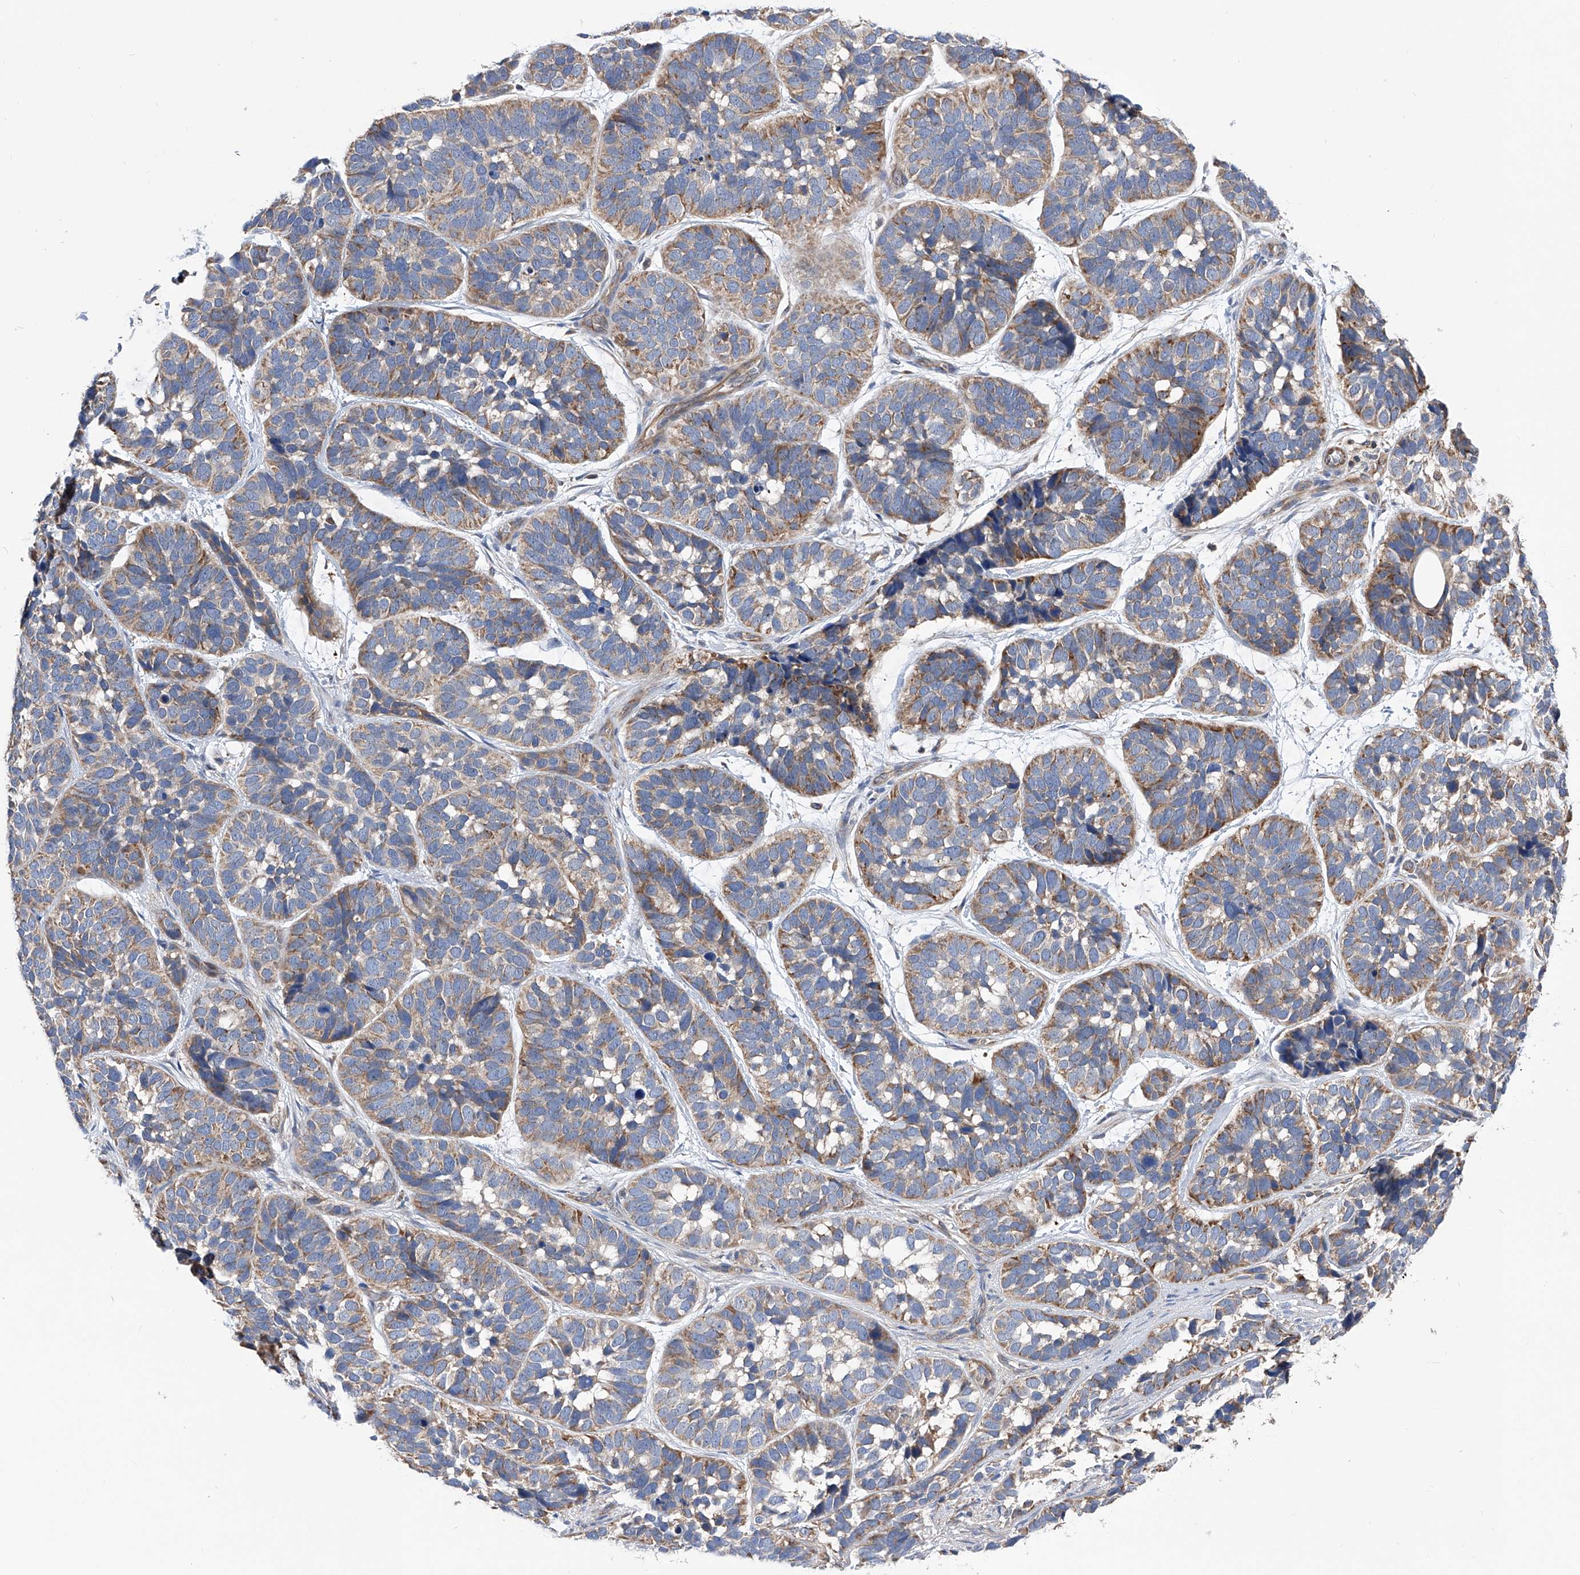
{"staining": {"intensity": "moderate", "quantity": "25%-75%", "location": "cytoplasmic/membranous"}, "tissue": "skin cancer", "cell_type": "Tumor cells", "image_type": "cancer", "snomed": [{"axis": "morphology", "description": "Basal cell carcinoma"}, {"axis": "topography", "description": "Skin"}], "caption": "Tumor cells exhibit moderate cytoplasmic/membranous positivity in approximately 25%-75% of cells in skin cancer (basal cell carcinoma).", "gene": "SPATA20", "patient": {"sex": "male", "age": 62}}